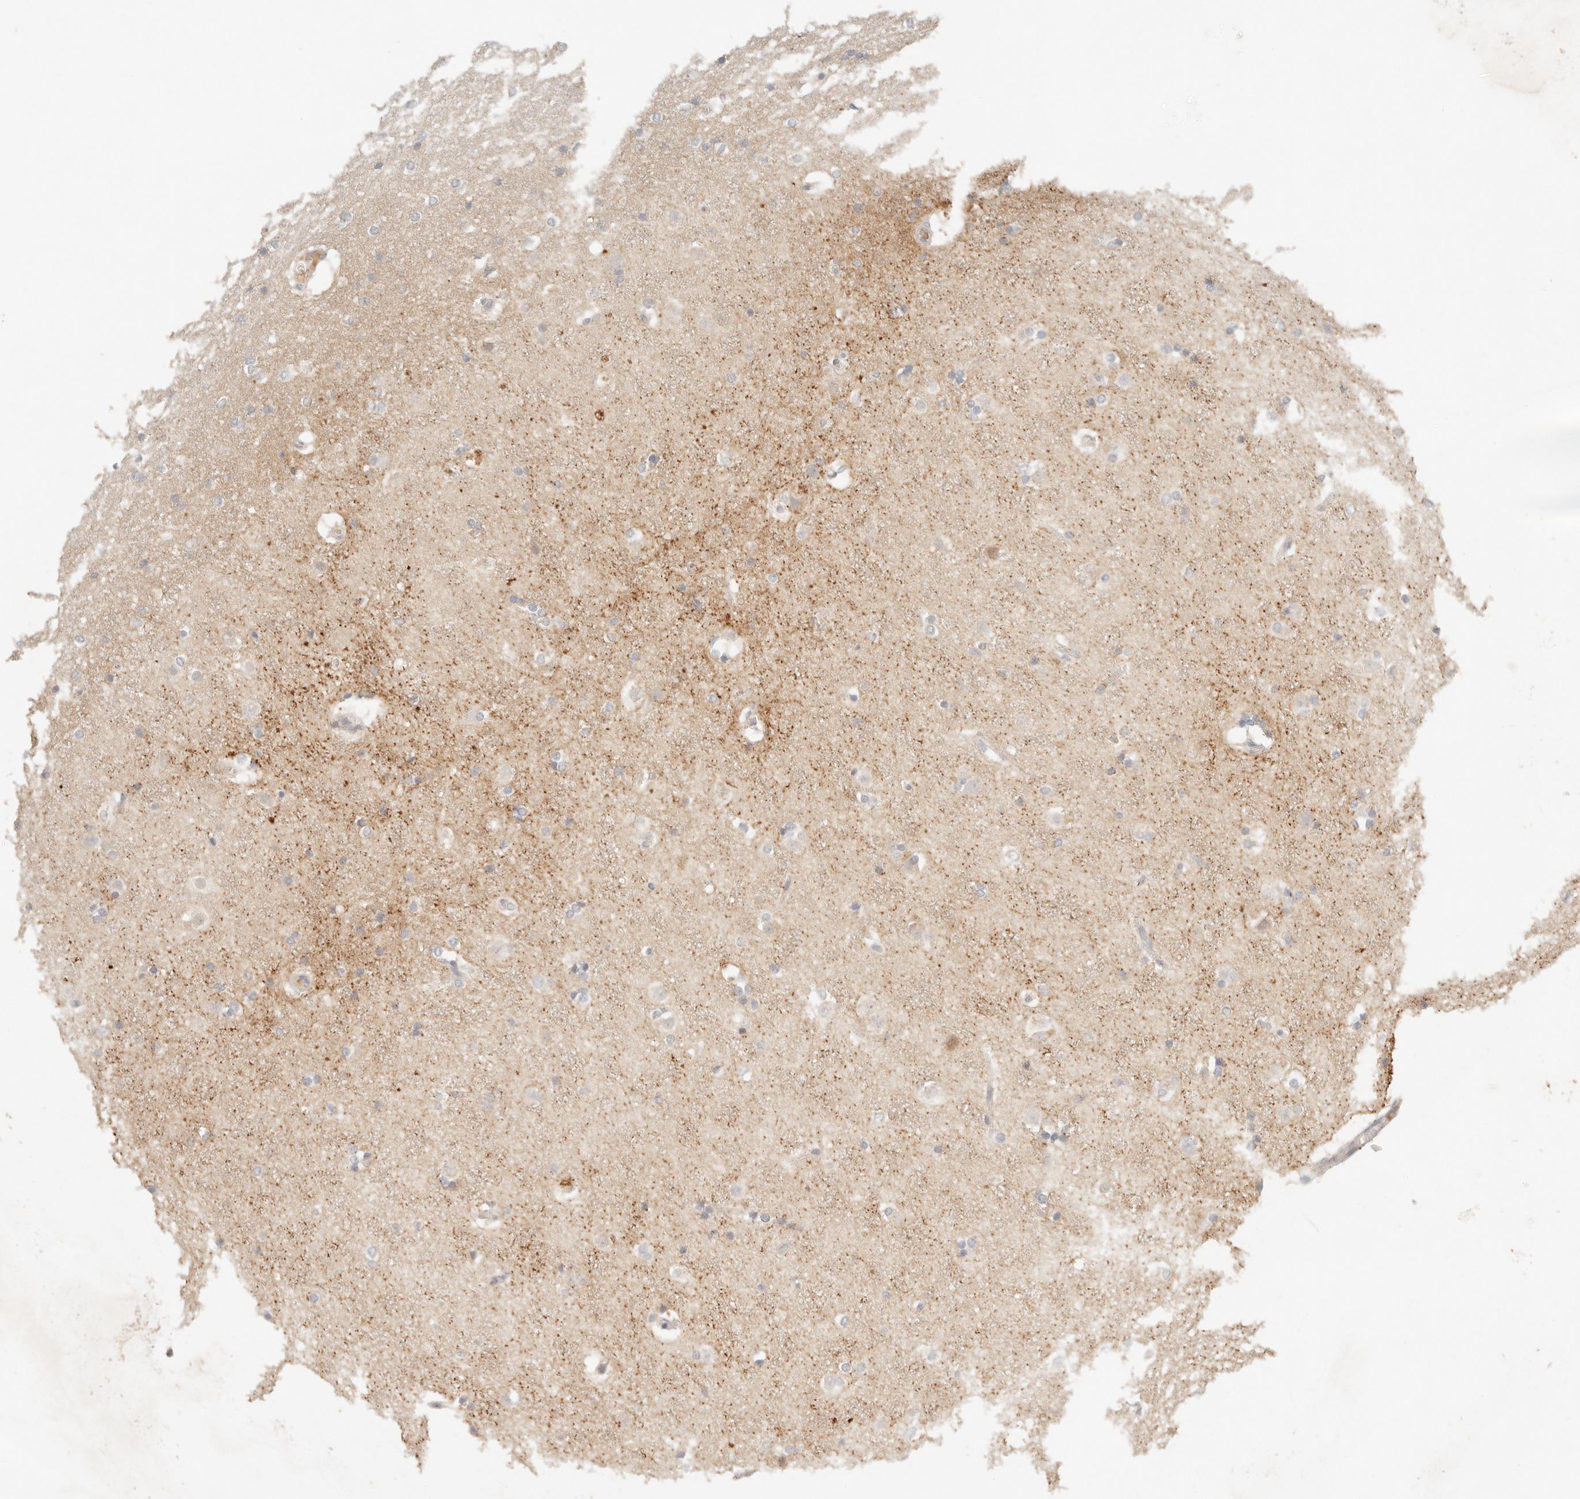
{"staining": {"intensity": "weak", "quantity": "<25%", "location": "cytoplasmic/membranous"}, "tissue": "caudate", "cell_type": "Glial cells", "image_type": "normal", "snomed": [{"axis": "morphology", "description": "Normal tissue, NOS"}, {"axis": "topography", "description": "Lateral ventricle wall"}], "caption": "DAB immunohistochemical staining of benign human caudate exhibits no significant staining in glial cells. Brightfield microscopy of immunohistochemistry stained with DAB (brown) and hematoxylin (blue), captured at high magnification.", "gene": "SPHK1", "patient": {"sex": "female", "age": 19}}